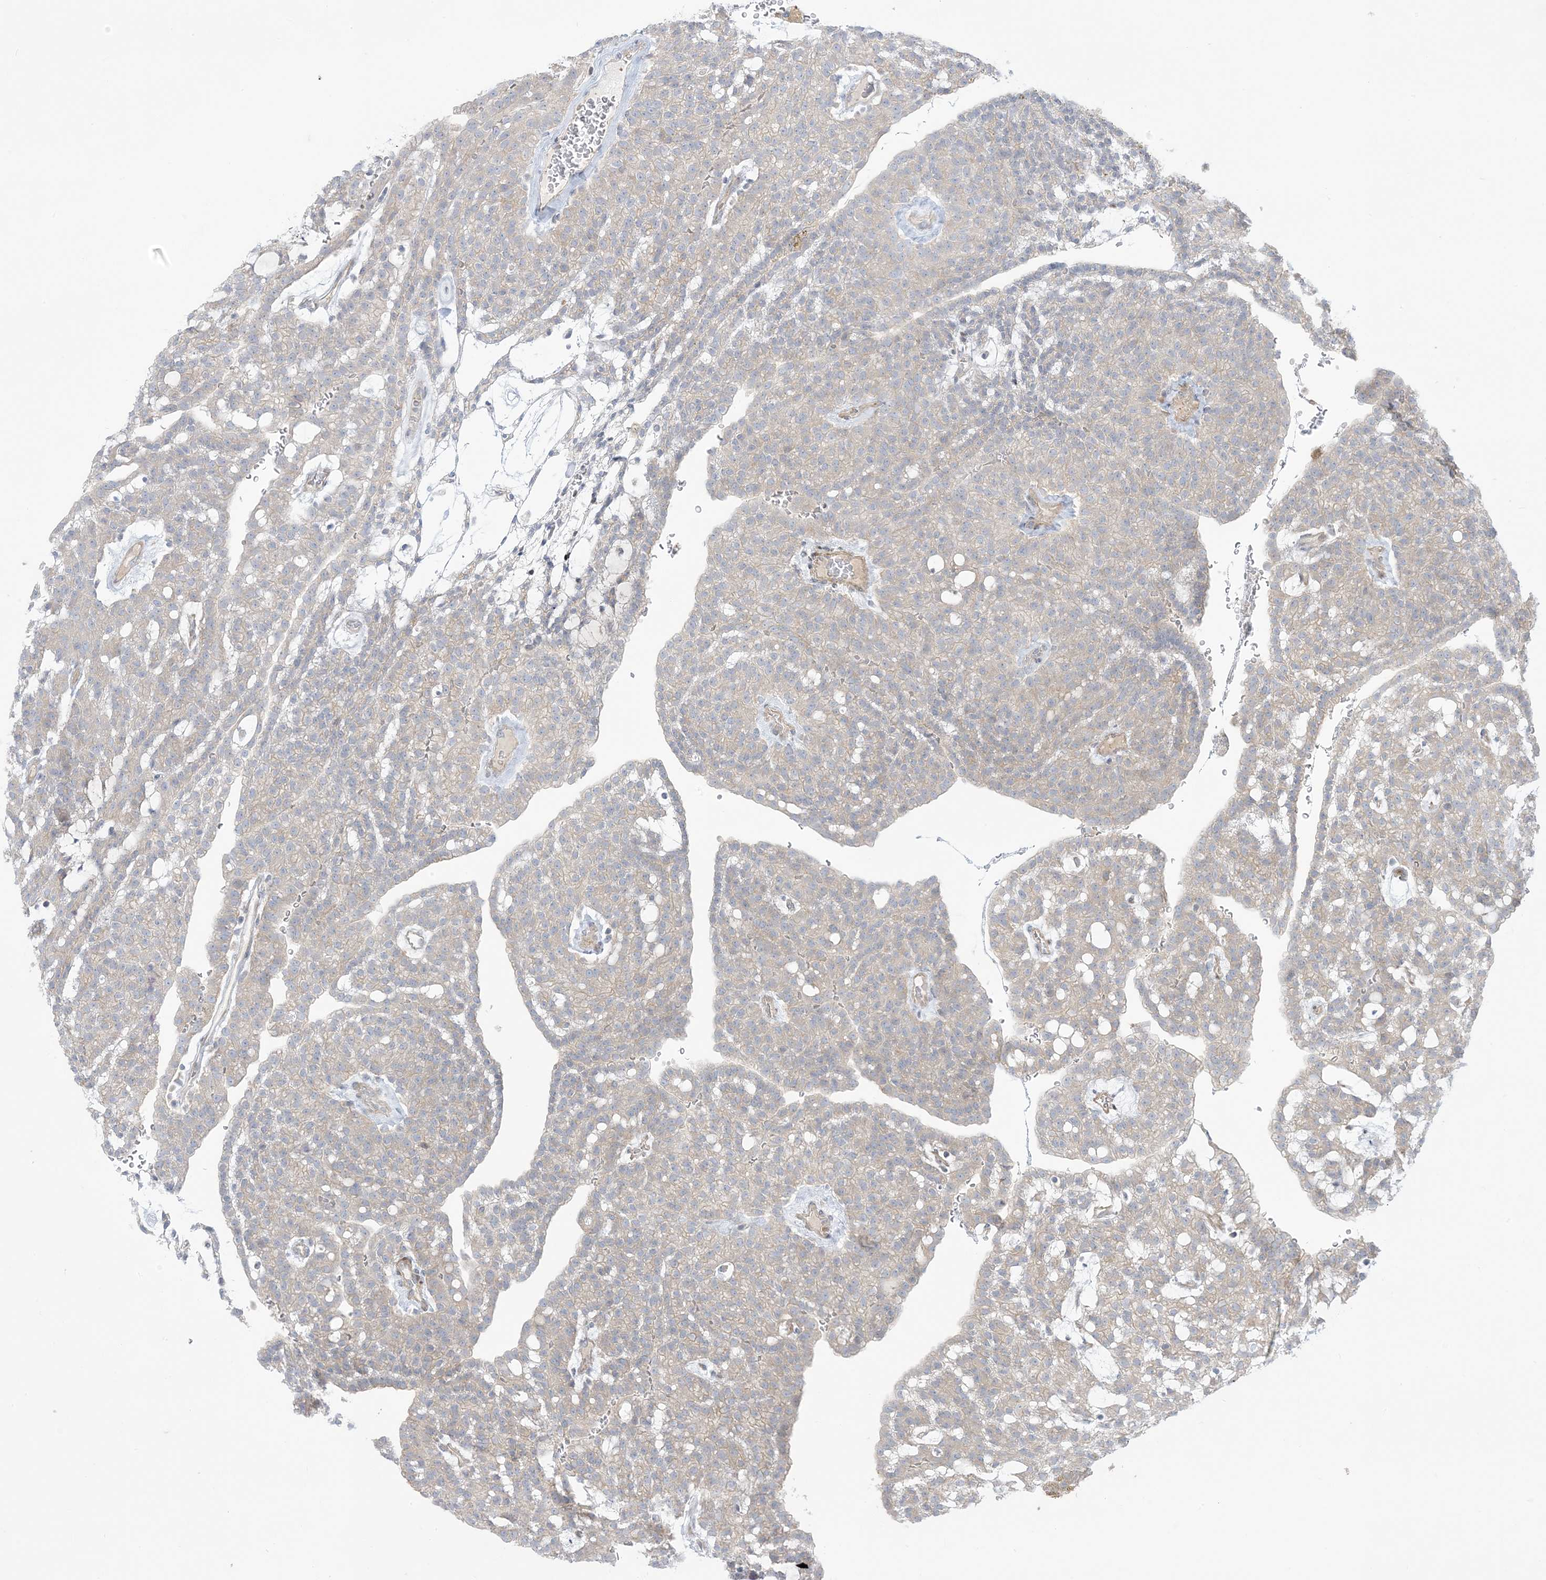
{"staining": {"intensity": "negative", "quantity": "none", "location": "none"}, "tissue": "renal cancer", "cell_type": "Tumor cells", "image_type": "cancer", "snomed": [{"axis": "morphology", "description": "Adenocarcinoma, NOS"}, {"axis": "topography", "description": "Kidney"}], "caption": "DAB (3,3'-diaminobenzidine) immunohistochemical staining of renal adenocarcinoma displays no significant staining in tumor cells.", "gene": "AFTPH", "patient": {"sex": "male", "age": 63}}